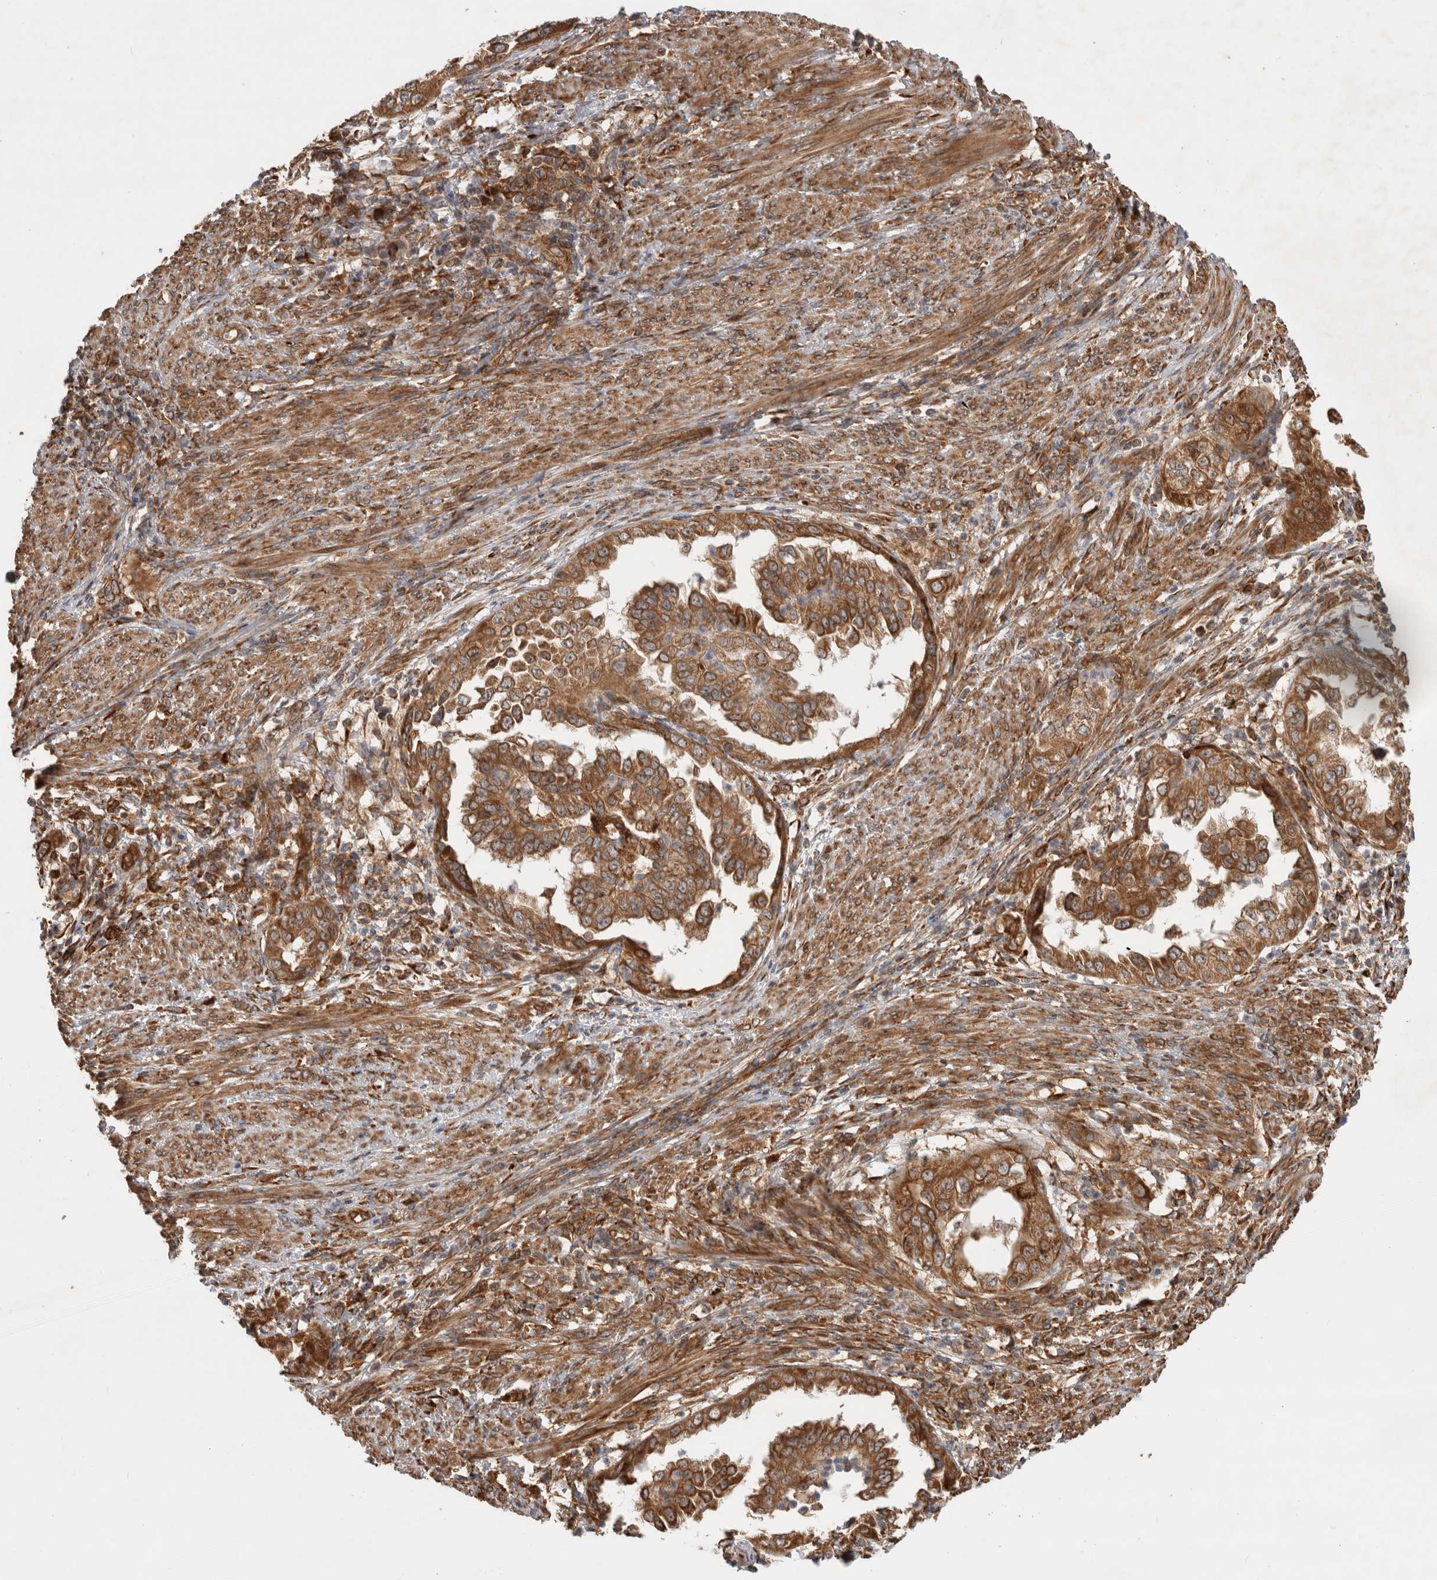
{"staining": {"intensity": "strong", "quantity": ">75%", "location": "cytoplasmic/membranous"}, "tissue": "endometrial cancer", "cell_type": "Tumor cells", "image_type": "cancer", "snomed": [{"axis": "morphology", "description": "Adenocarcinoma, NOS"}, {"axis": "topography", "description": "Endometrium"}], "caption": "Strong cytoplasmic/membranous staining is identified in about >75% of tumor cells in adenocarcinoma (endometrial). The protein is shown in brown color, while the nuclei are stained blue.", "gene": "TUBD1", "patient": {"sex": "female", "age": 85}}